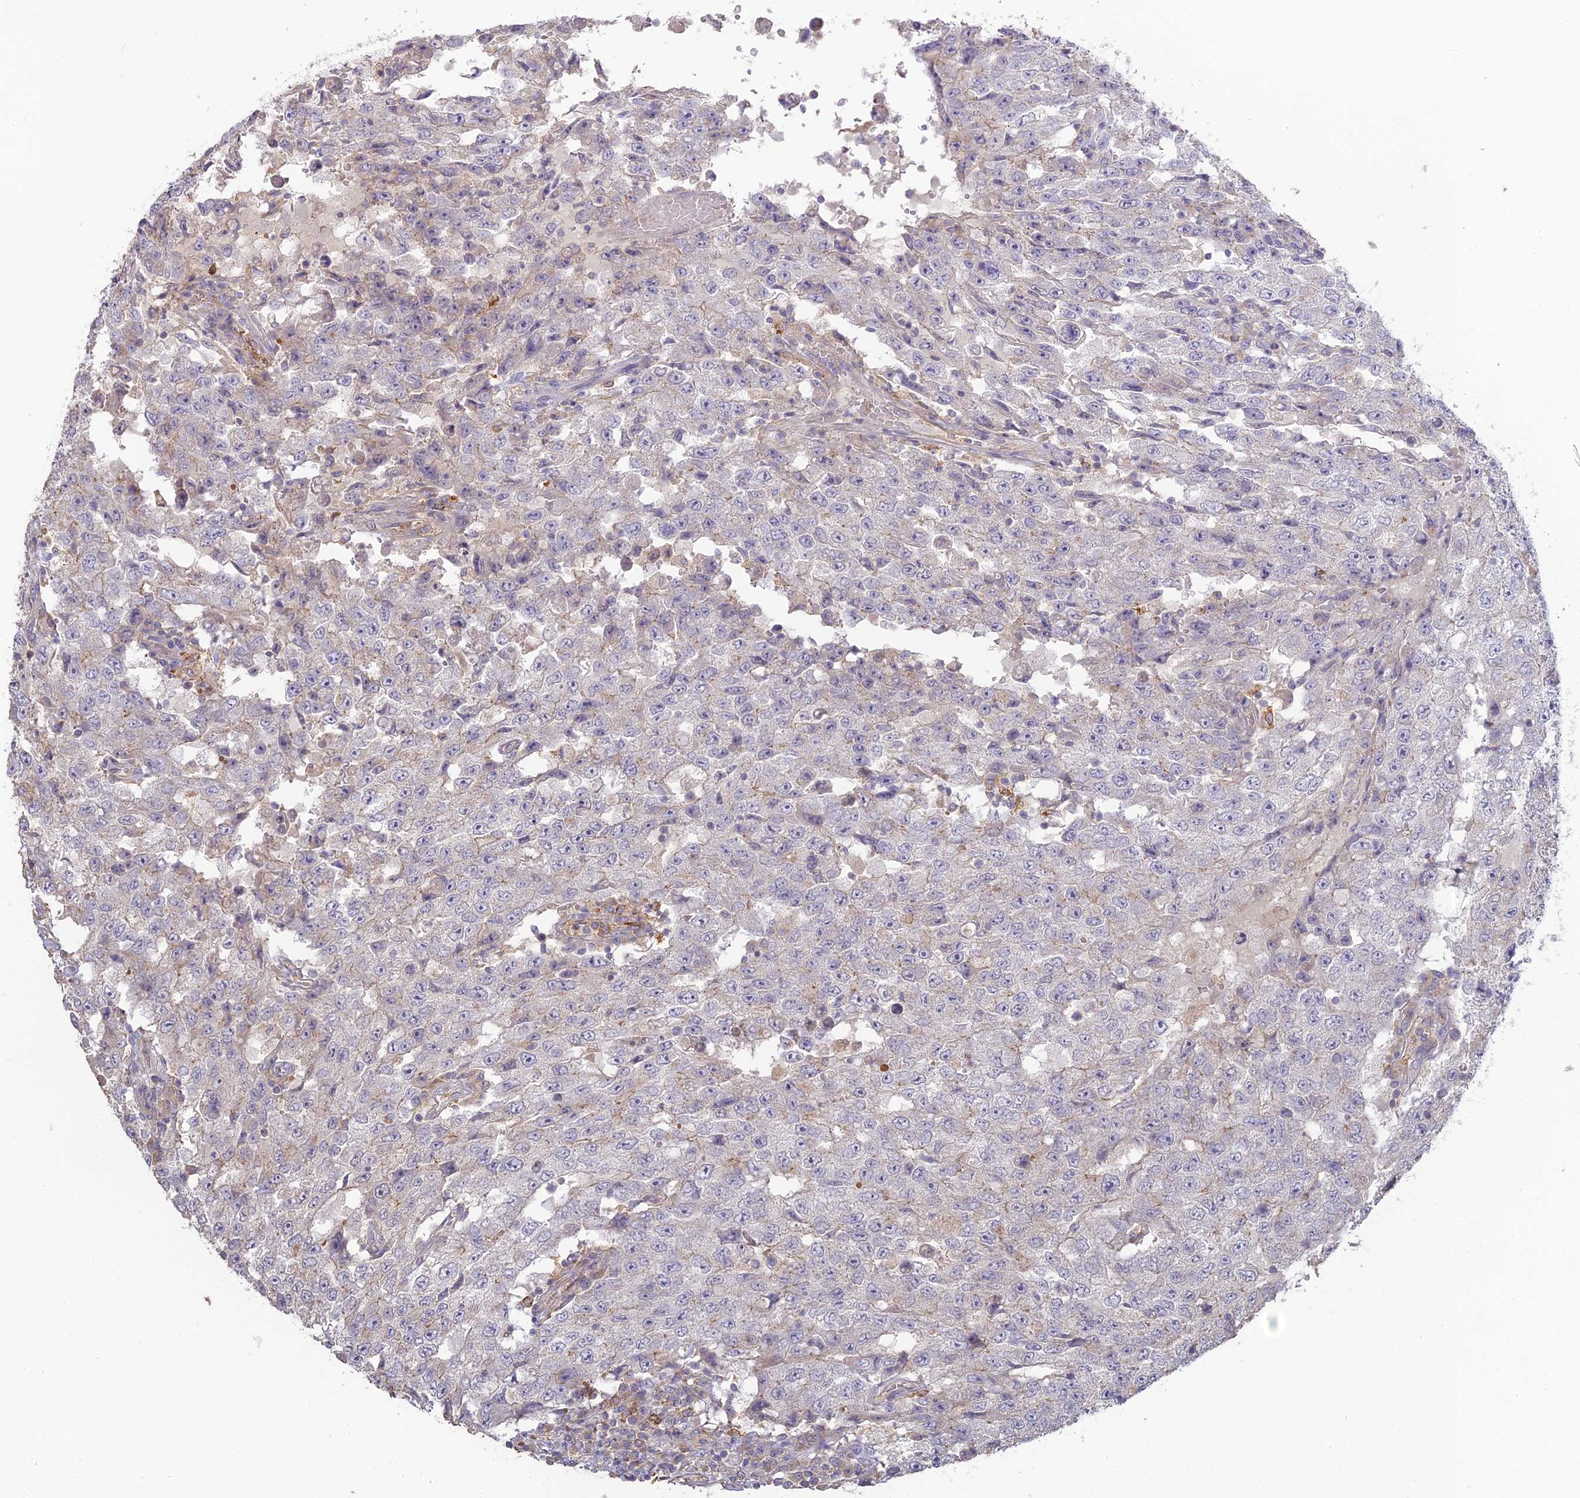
{"staining": {"intensity": "negative", "quantity": "none", "location": "none"}, "tissue": "testis cancer", "cell_type": "Tumor cells", "image_type": "cancer", "snomed": [{"axis": "morphology", "description": "Carcinoma, Embryonal, NOS"}, {"axis": "topography", "description": "Testis"}], "caption": "The histopathology image displays no significant expression in tumor cells of embryonal carcinoma (testis).", "gene": "SFT2D2", "patient": {"sex": "male", "age": 26}}